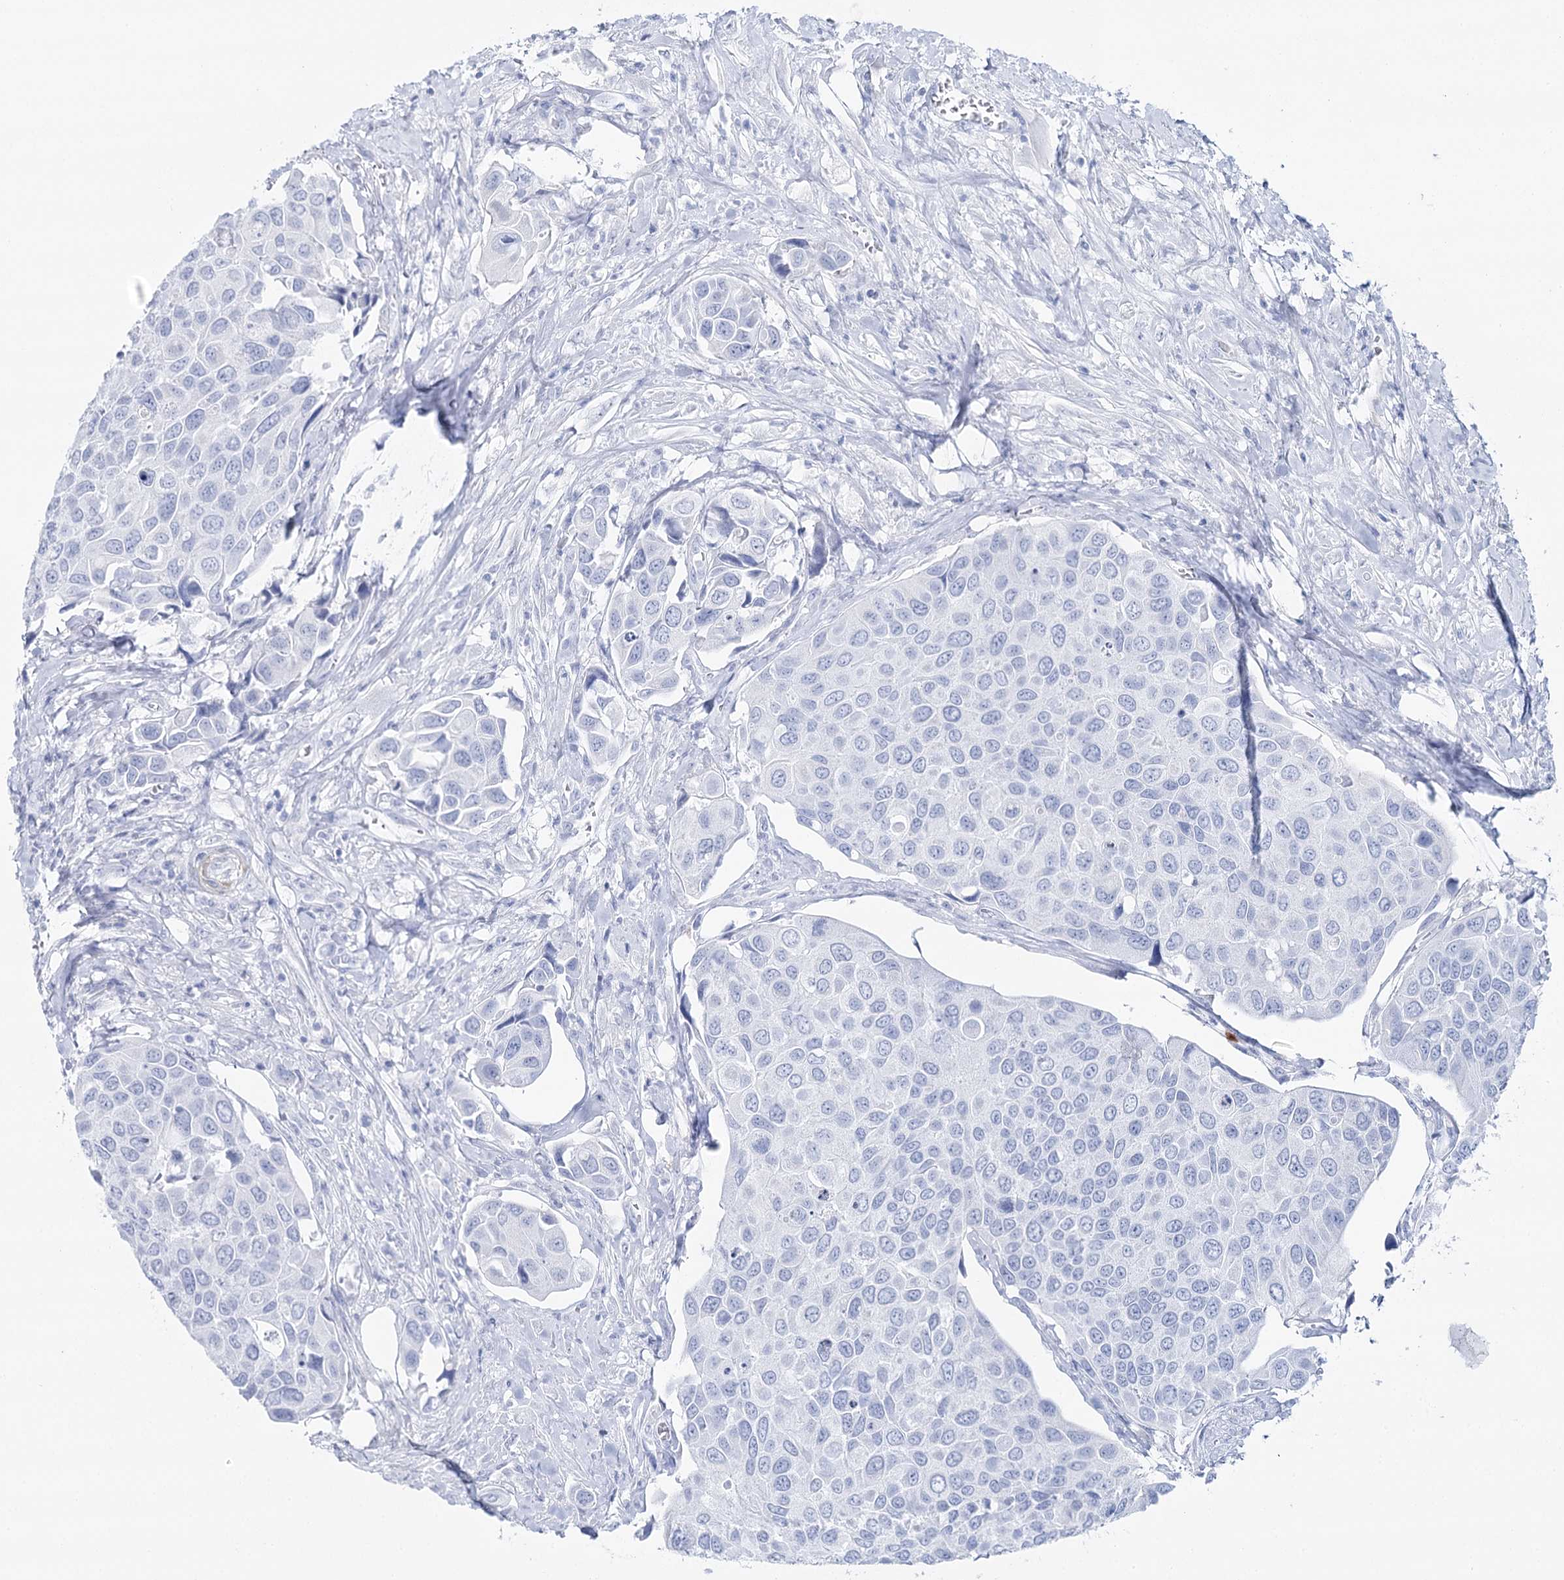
{"staining": {"intensity": "negative", "quantity": "none", "location": "none"}, "tissue": "urothelial cancer", "cell_type": "Tumor cells", "image_type": "cancer", "snomed": [{"axis": "morphology", "description": "Urothelial carcinoma, High grade"}, {"axis": "topography", "description": "Urinary bladder"}], "caption": "Immunohistochemistry (IHC) photomicrograph of neoplastic tissue: urothelial cancer stained with DAB exhibits no significant protein positivity in tumor cells.", "gene": "CSN3", "patient": {"sex": "male", "age": 74}}